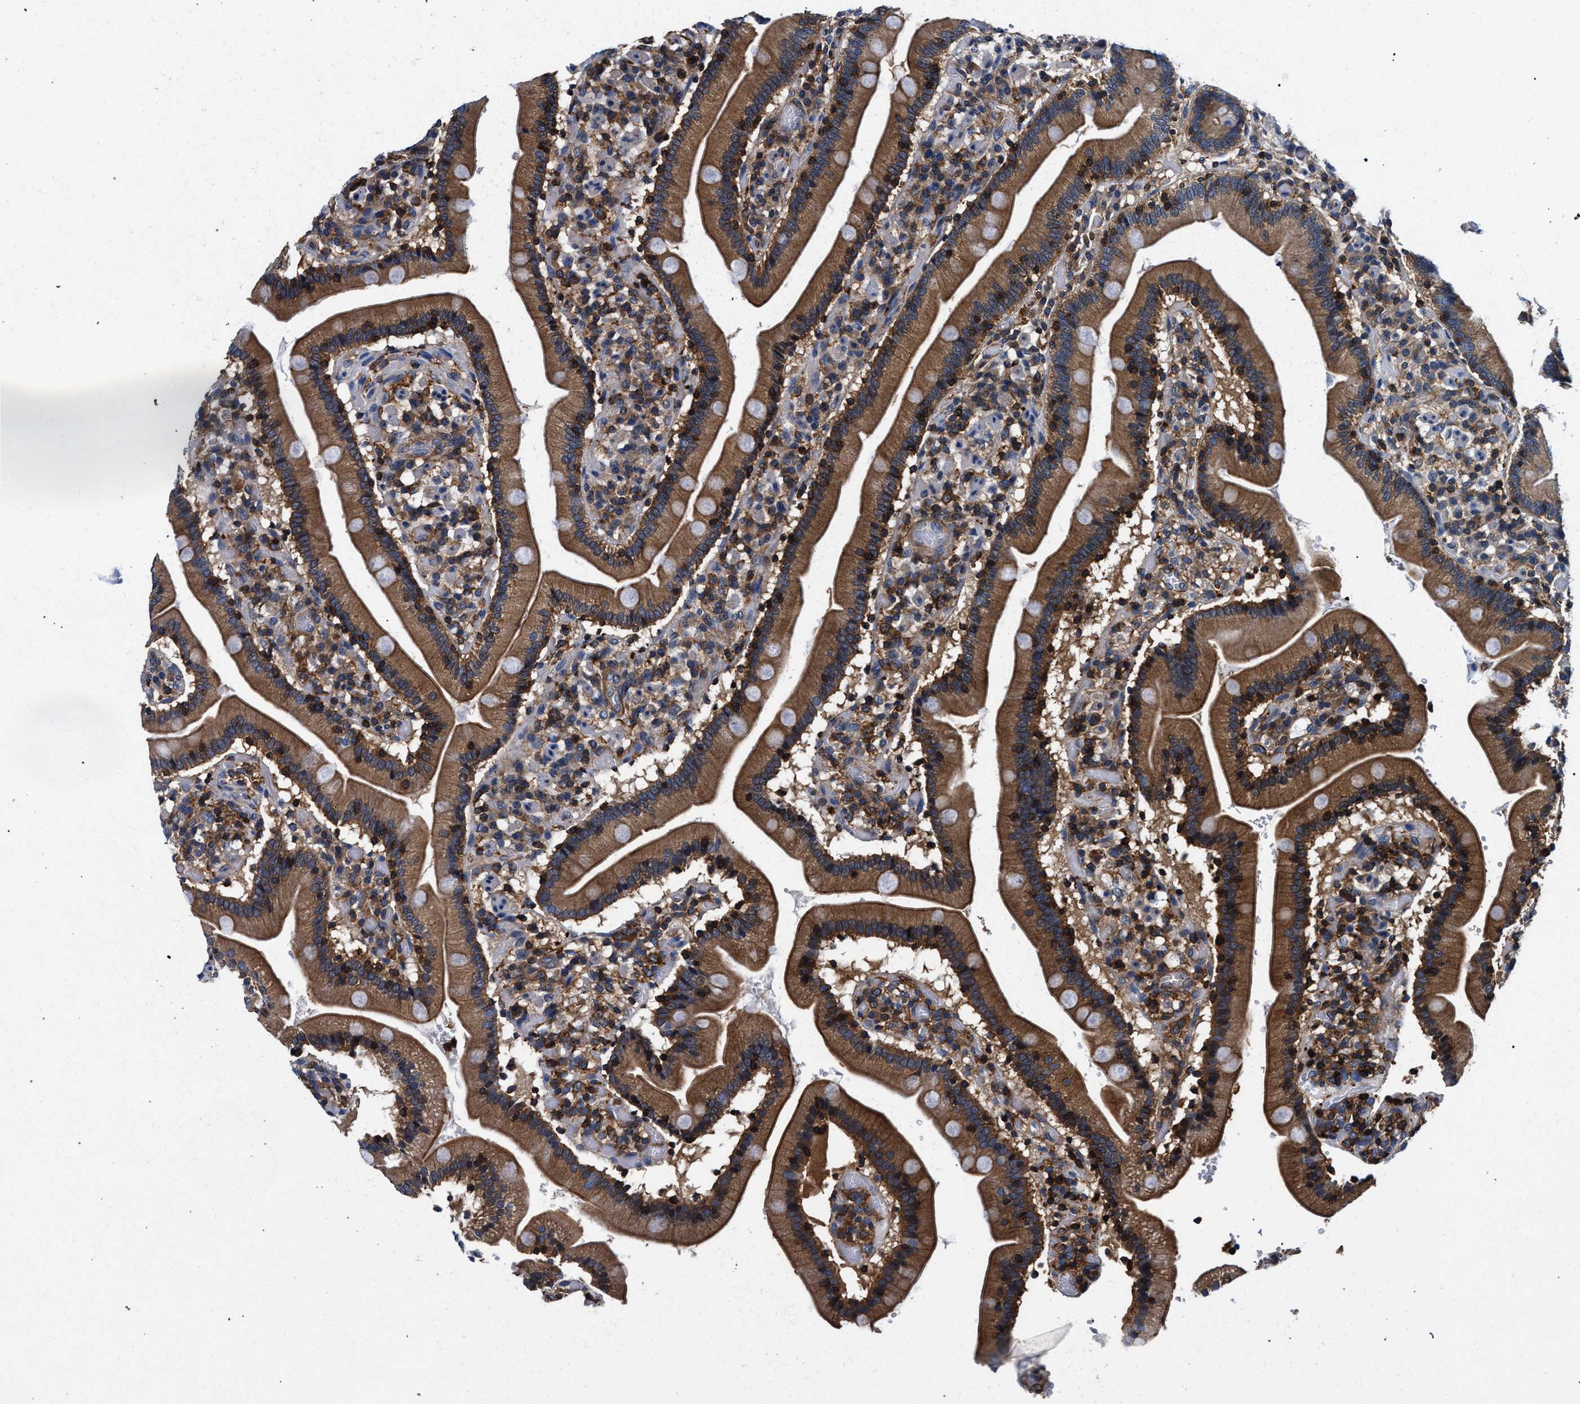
{"staining": {"intensity": "moderate", "quantity": ">75%", "location": "cytoplasmic/membranous"}, "tissue": "duodenum", "cell_type": "Glandular cells", "image_type": "normal", "snomed": [{"axis": "morphology", "description": "Normal tissue, NOS"}, {"axis": "topography", "description": "Duodenum"}], "caption": "Immunohistochemistry (IHC) photomicrograph of unremarkable duodenum stained for a protein (brown), which shows medium levels of moderate cytoplasmic/membranous positivity in about >75% of glandular cells.", "gene": "LASP1", "patient": {"sex": "male", "age": 66}}